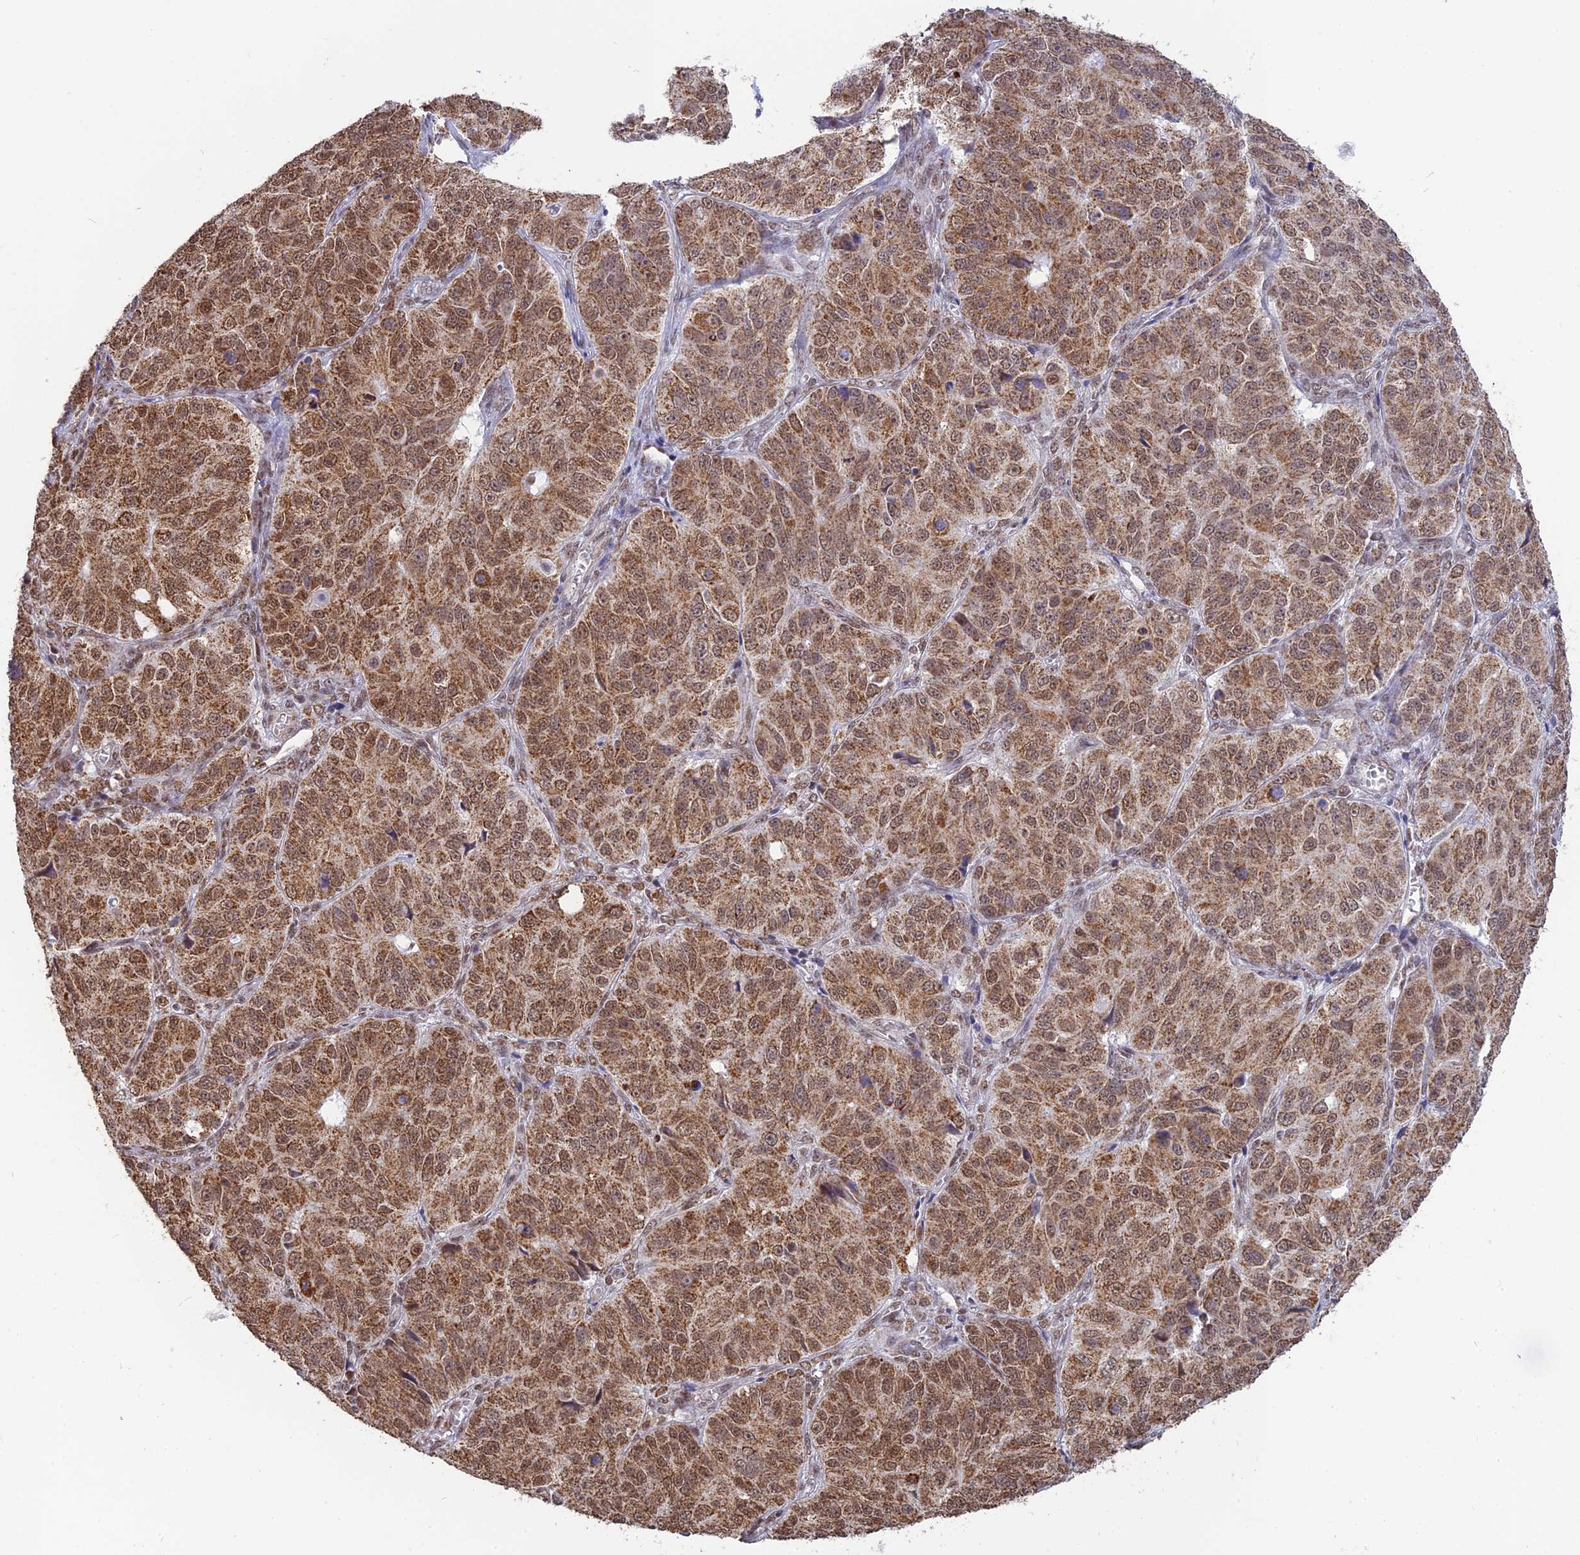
{"staining": {"intensity": "moderate", "quantity": ">75%", "location": "cytoplasmic/membranous,nuclear"}, "tissue": "ovarian cancer", "cell_type": "Tumor cells", "image_type": "cancer", "snomed": [{"axis": "morphology", "description": "Carcinoma, endometroid"}, {"axis": "topography", "description": "Ovary"}], "caption": "Protein staining demonstrates moderate cytoplasmic/membranous and nuclear staining in approximately >75% of tumor cells in ovarian cancer (endometroid carcinoma). (DAB (3,3'-diaminobenzidine) IHC with brightfield microscopy, high magnification).", "gene": "ARHGAP40", "patient": {"sex": "female", "age": 51}}